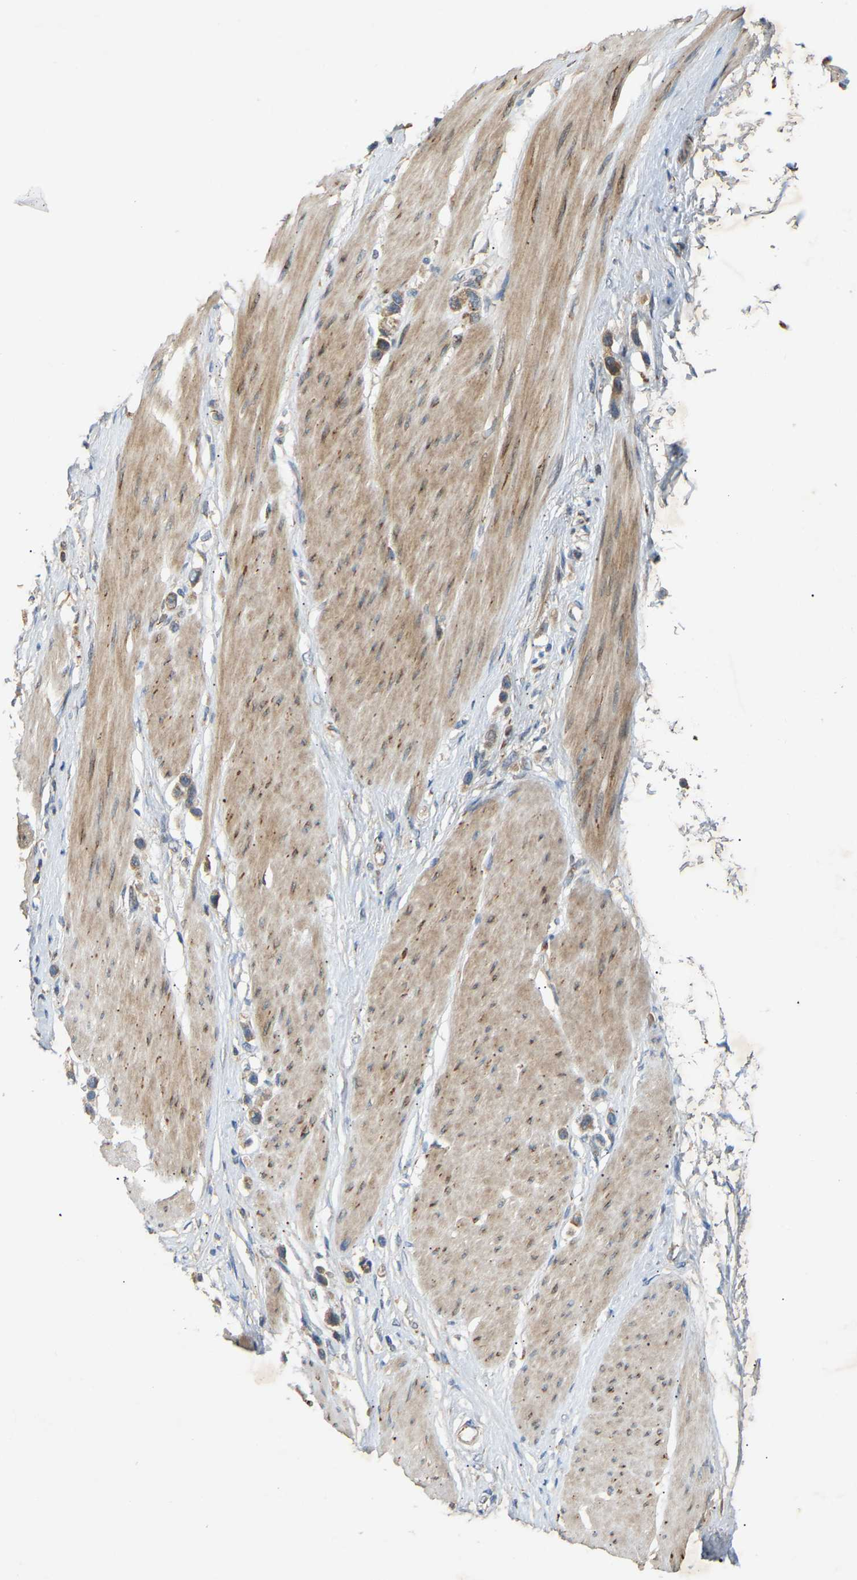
{"staining": {"intensity": "weak", "quantity": ">75%", "location": "cytoplasmic/membranous"}, "tissue": "stomach cancer", "cell_type": "Tumor cells", "image_type": "cancer", "snomed": [{"axis": "morphology", "description": "Adenocarcinoma, NOS"}, {"axis": "topography", "description": "Stomach"}], "caption": "Immunohistochemistry (IHC) (DAB) staining of human stomach cancer (adenocarcinoma) displays weak cytoplasmic/membranous protein expression in about >75% of tumor cells.", "gene": "PTCD1", "patient": {"sex": "female", "age": 65}}